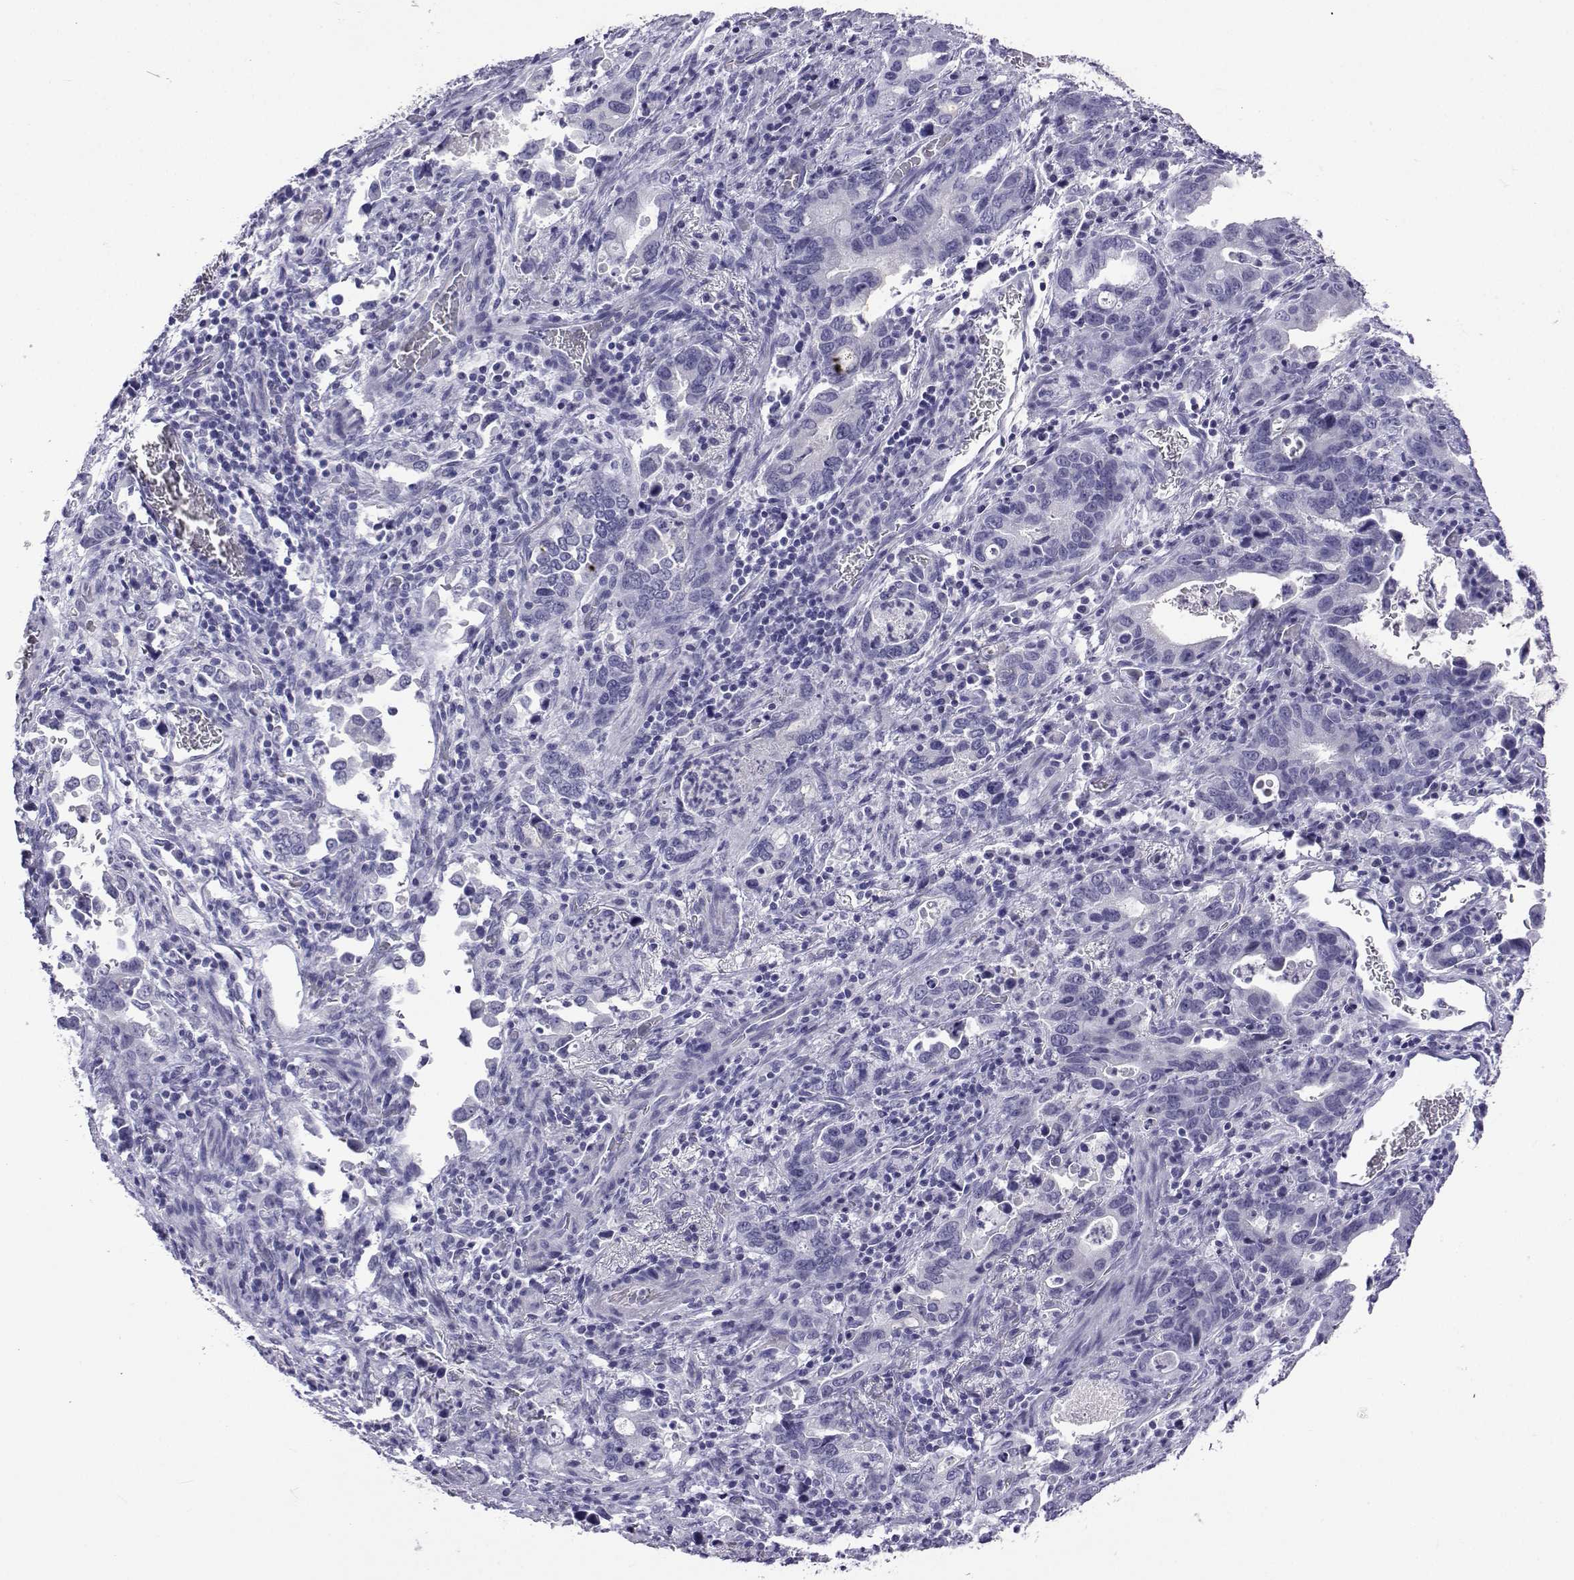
{"staining": {"intensity": "negative", "quantity": "none", "location": "none"}, "tissue": "stomach cancer", "cell_type": "Tumor cells", "image_type": "cancer", "snomed": [{"axis": "morphology", "description": "Adenocarcinoma, NOS"}, {"axis": "topography", "description": "Stomach, upper"}], "caption": "Photomicrograph shows no protein expression in tumor cells of stomach cancer tissue. (Brightfield microscopy of DAB immunohistochemistry (IHC) at high magnification).", "gene": "ACTL7A", "patient": {"sex": "male", "age": 74}}